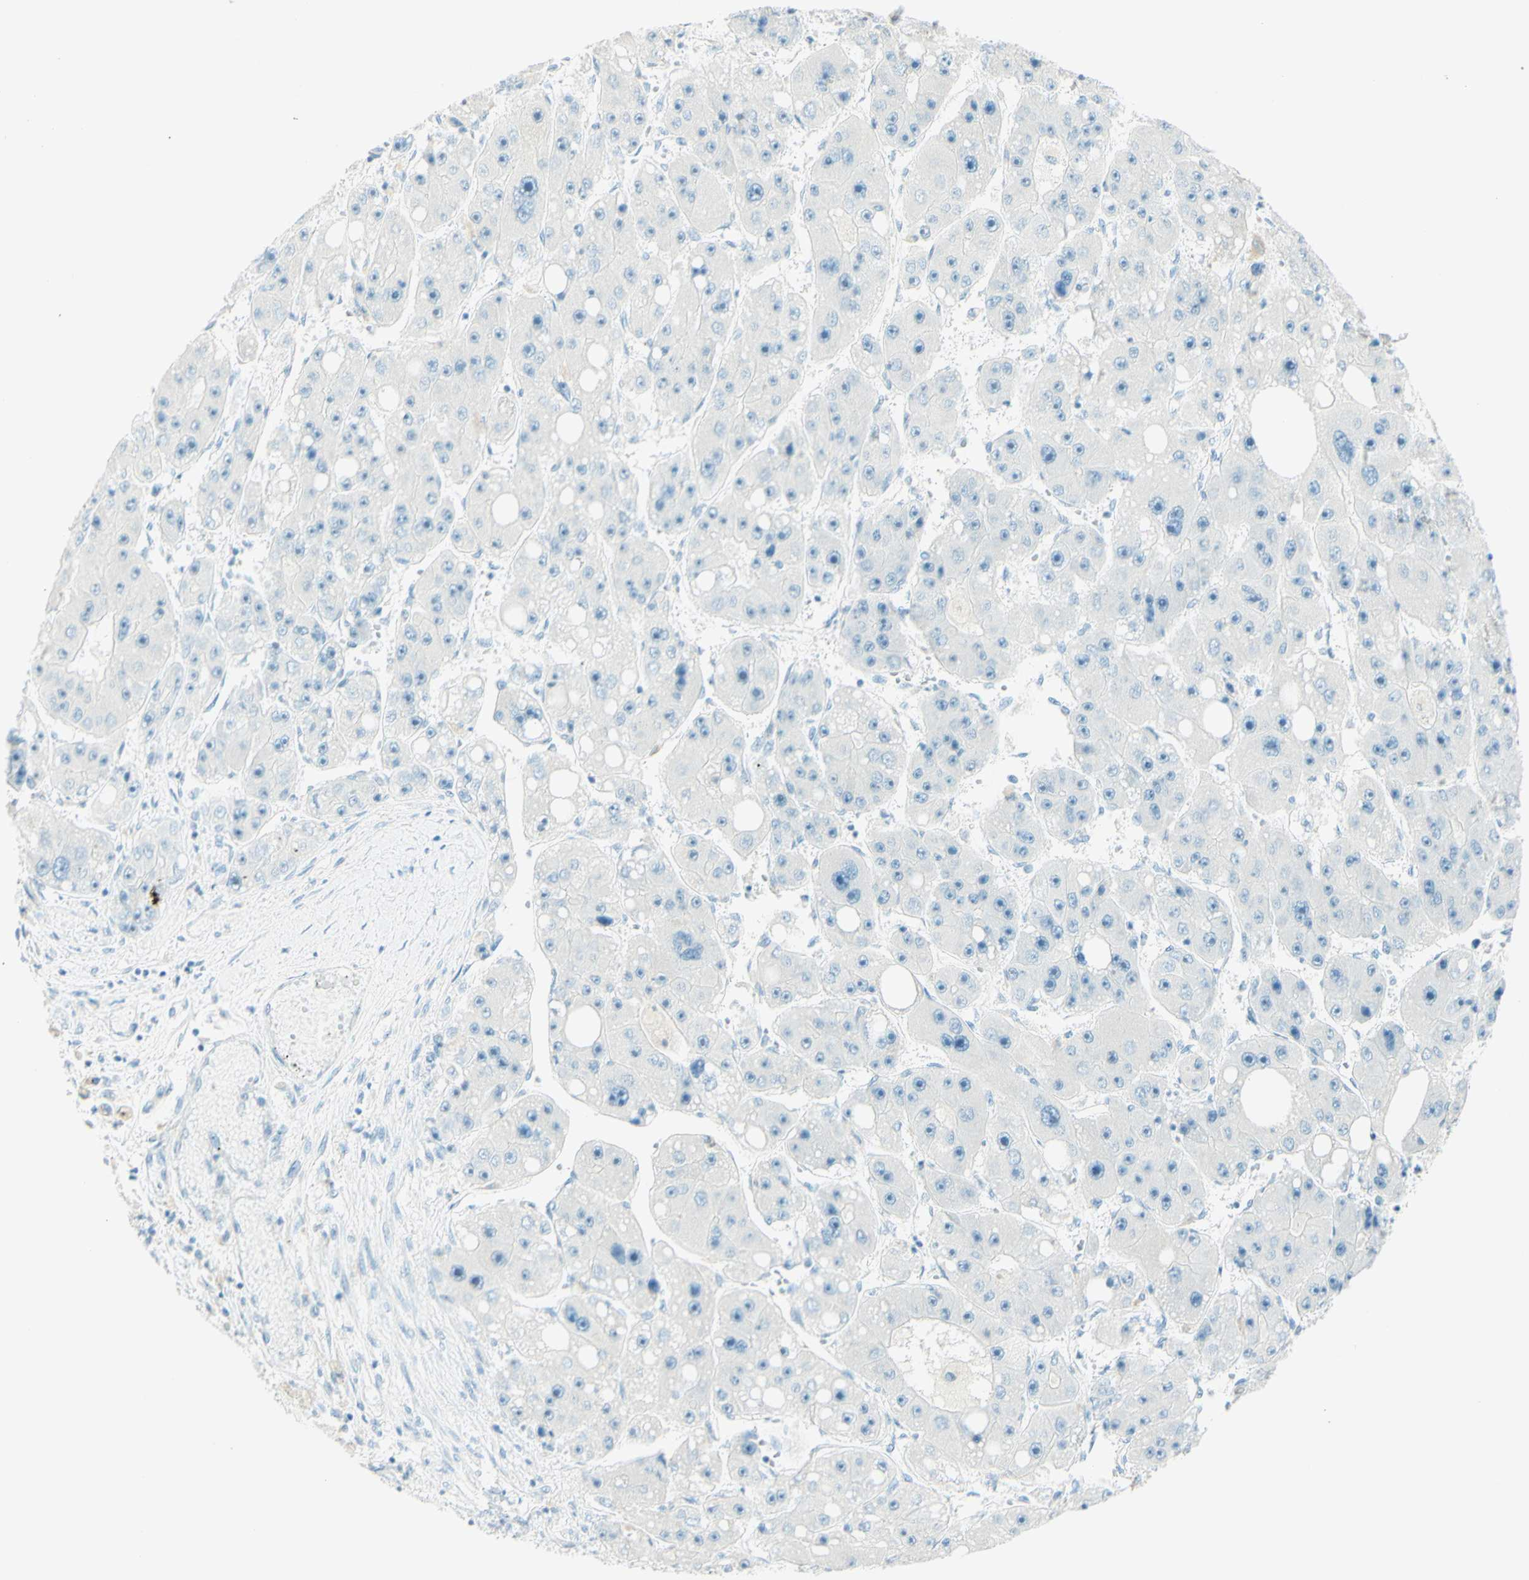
{"staining": {"intensity": "negative", "quantity": "none", "location": "none"}, "tissue": "liver cancer", "cell_type": "Tumor cells", "image_type": "cancer", "snomed": [{"axis": "morphology", "description": "Carcinoma, Hepatocellular, NOS"}, {"axis": "topography", "description": "Liver"}], "caption": "Immunohistochemical staining of human hepatocellular carcinoma (liver) demonstrates no significant expression in tumor cells. The staining is performed using DAB brown chromogen with nuclei counter-stained in using hematoxylin.", "gene": "FMR1NB", "patient": {"sex": "female", "age": 61}}